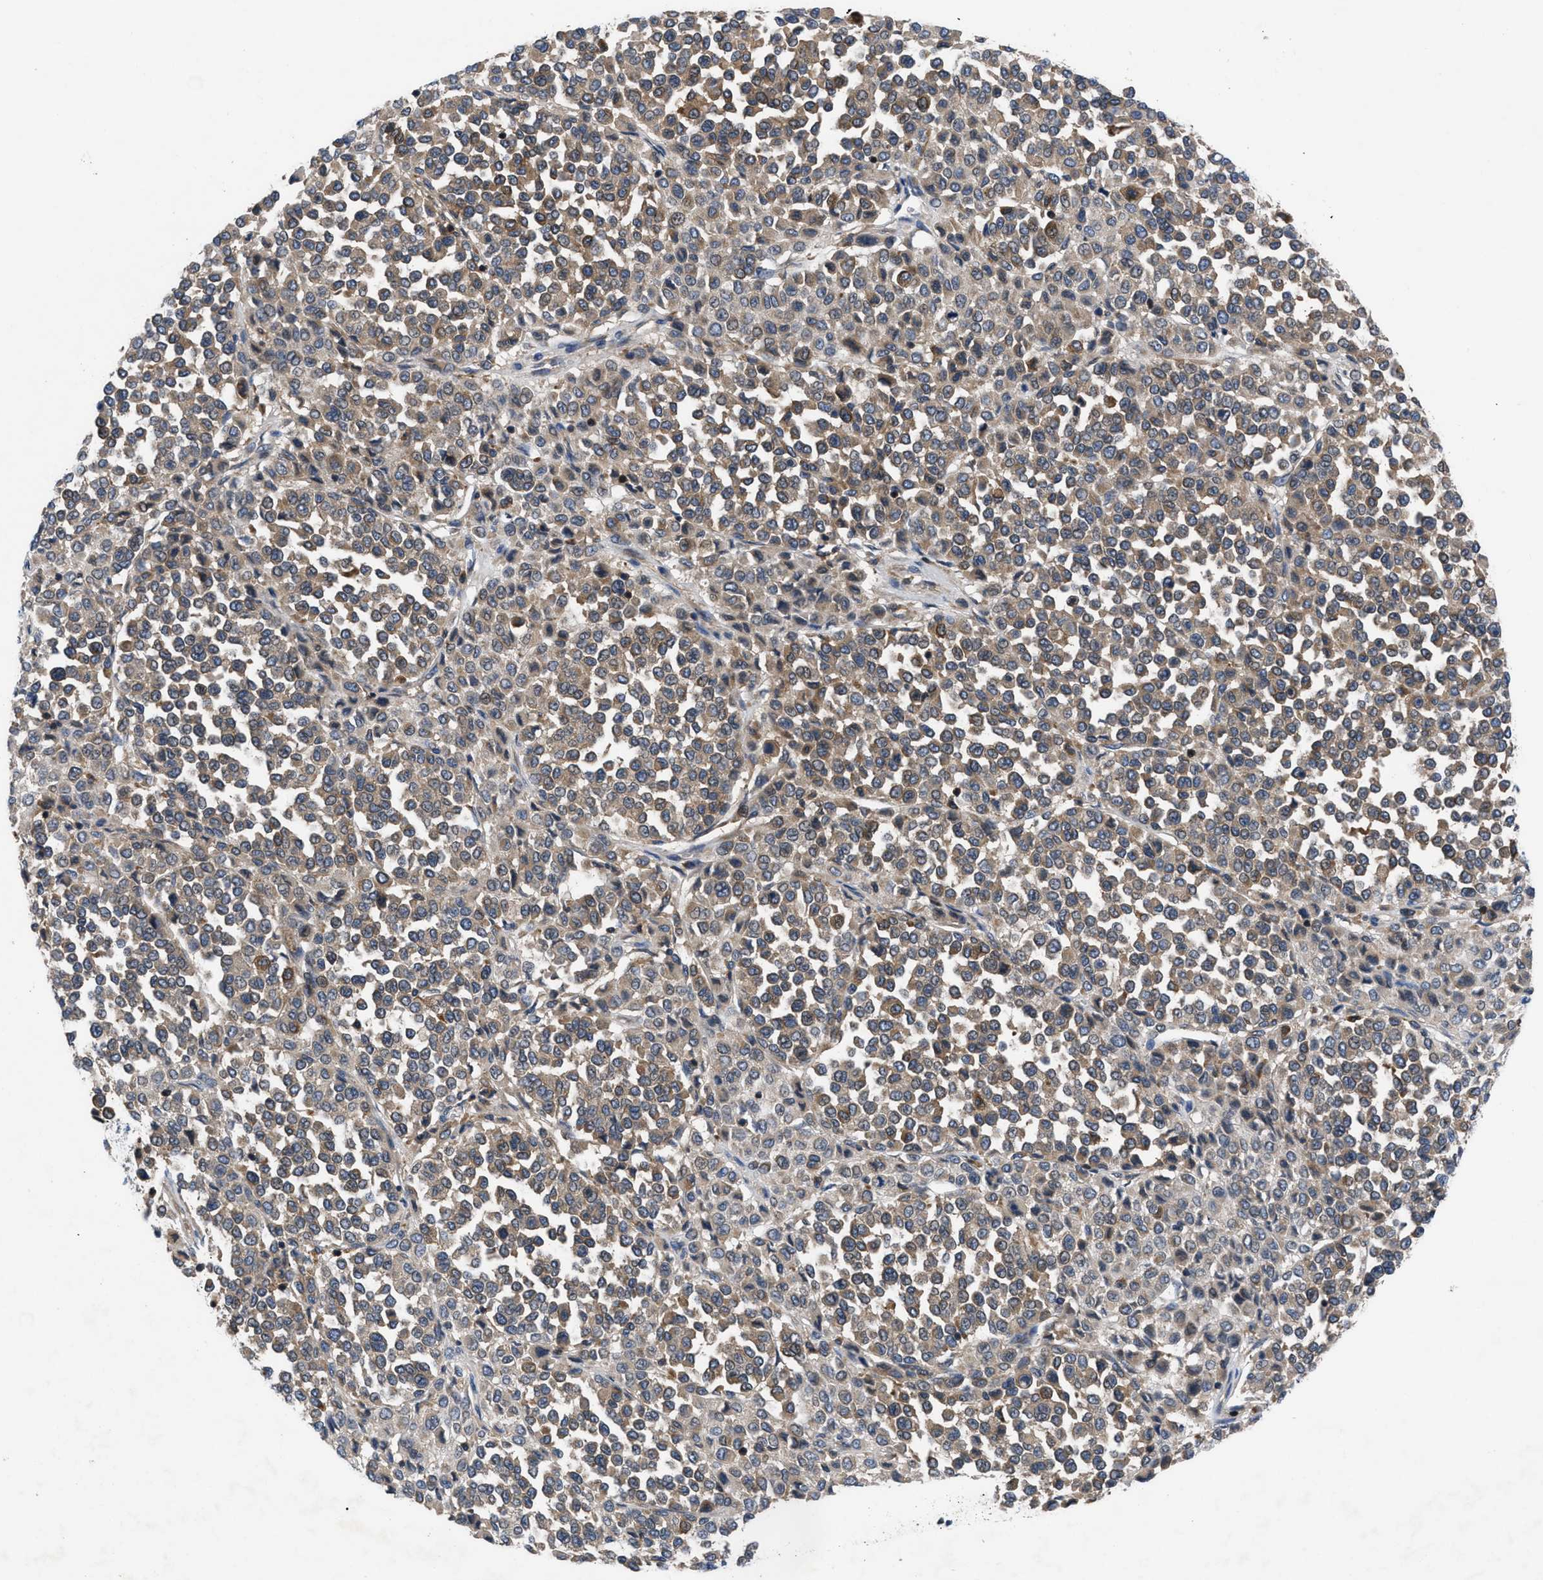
{"staining": {"intensity": "moderate", "quantity": ">75%", "location": "cytoplasmic/membranous"}, "tissue": "melanoma", "cell_type": "Tumor cells", "image_type": "cancer", "snomed": [{"axis": "morphology", "description": "Malignant melanoma, Metastatic site"}, {"axis": "topography", "description": "Pancreas"}], "caption": "Melanoma stained for a protein (brown) reveals moderate cytoplasmic/membranous positive expression in approximately >75% of tumor cells.", "gene": "YBEY", "patient": {"sex": "female", "age": 30}}